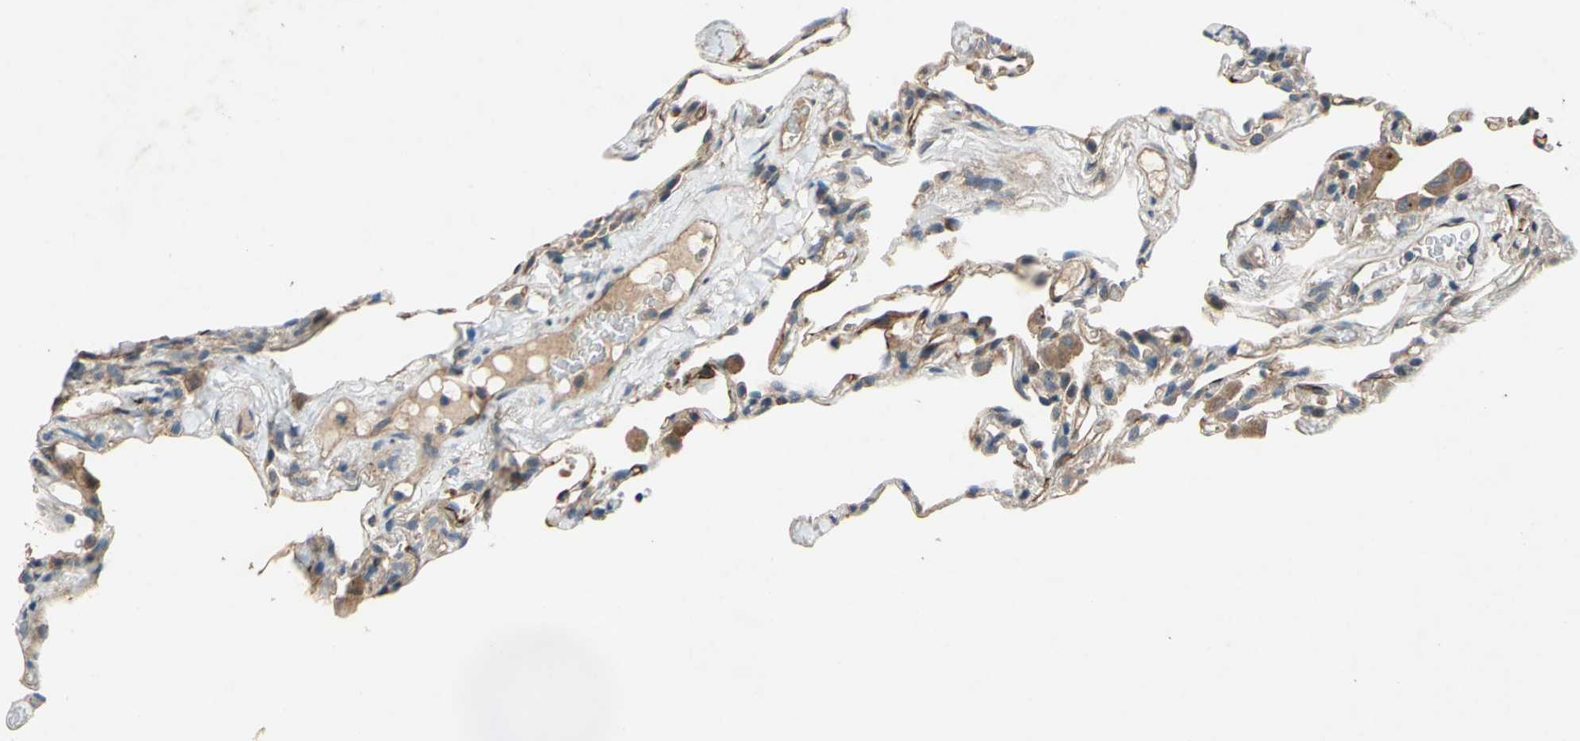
{"staining": {"intensity": "weak", "quantity": "25%-75%", "location": "cytoplasmic/membranous"}, "tissue": "lung", "cell_type": "Alveolar cells", "image_type": "normal", "snomed": [{"axis": "morphology", "description": "Normal tissue, NOS"}, {"axis": "topography", "description": "Lung"}], "caption": "Immunohistochemical staining of benign human lung exhibits low levels of weak cytoplasmic/membranous staining in approximately 25%-75% of alveolar cells.", "gene": "EMCN", "patient": {"sex": "male", "age": 59}}